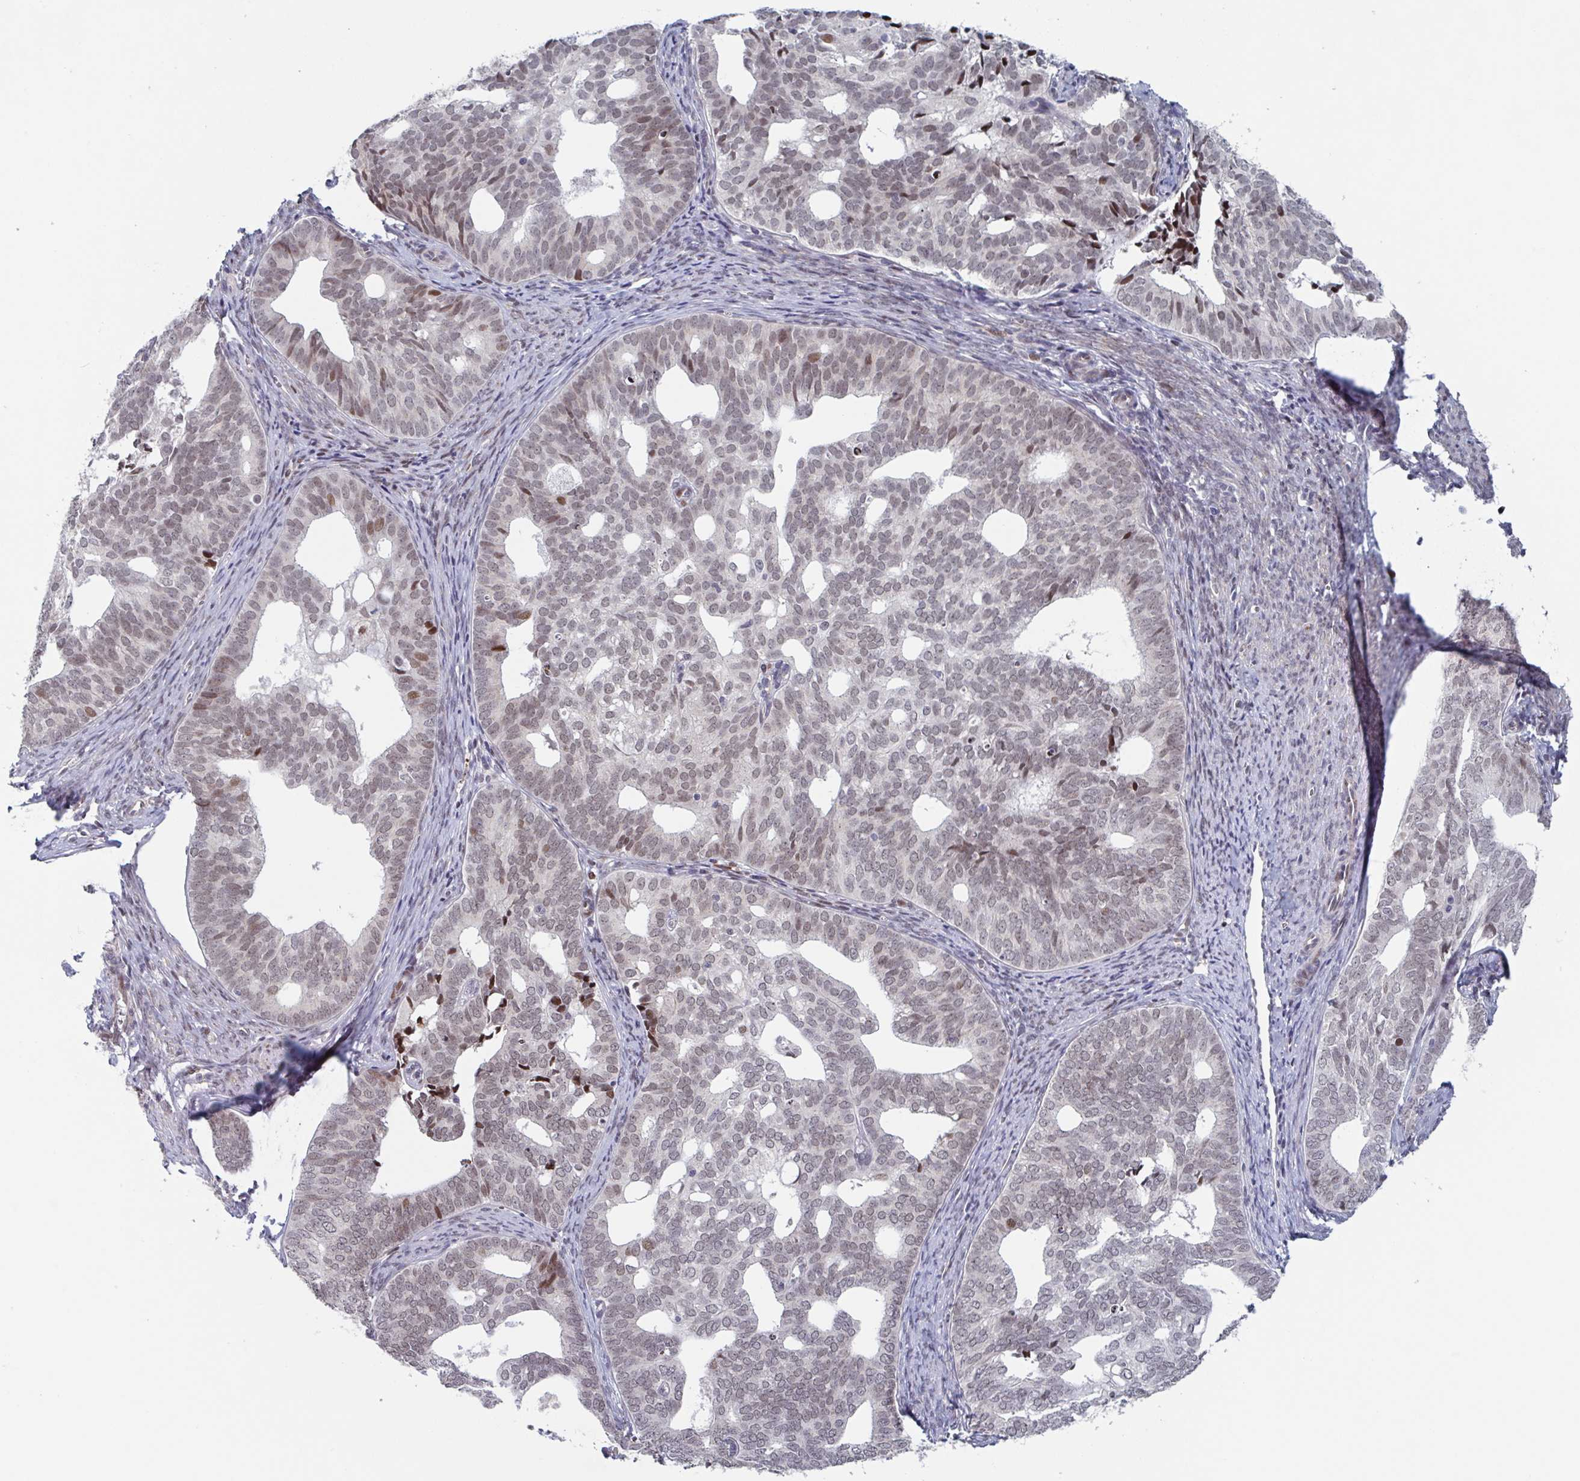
{"staining": {"intensity": "moderate", "quantity": "25%-75%", "location": "nuclear"}, "tissue": "endometrial cancer", "cell_type": "Tumor cells", "image_type": "cancer", "snomed": [{"axis": "morphology", "description": "Adenocarcinoma, NOS"}, {"axis": "topography", "description": "Endometrium"}], "caption": "A medium amount of moderate nuclear expression is identified in approximately 25%-75% of tumor cells in endometrial adenocarcinoma tissue.", "gene": "RNF212", "patient": {"sex": "female", "age": 75}}